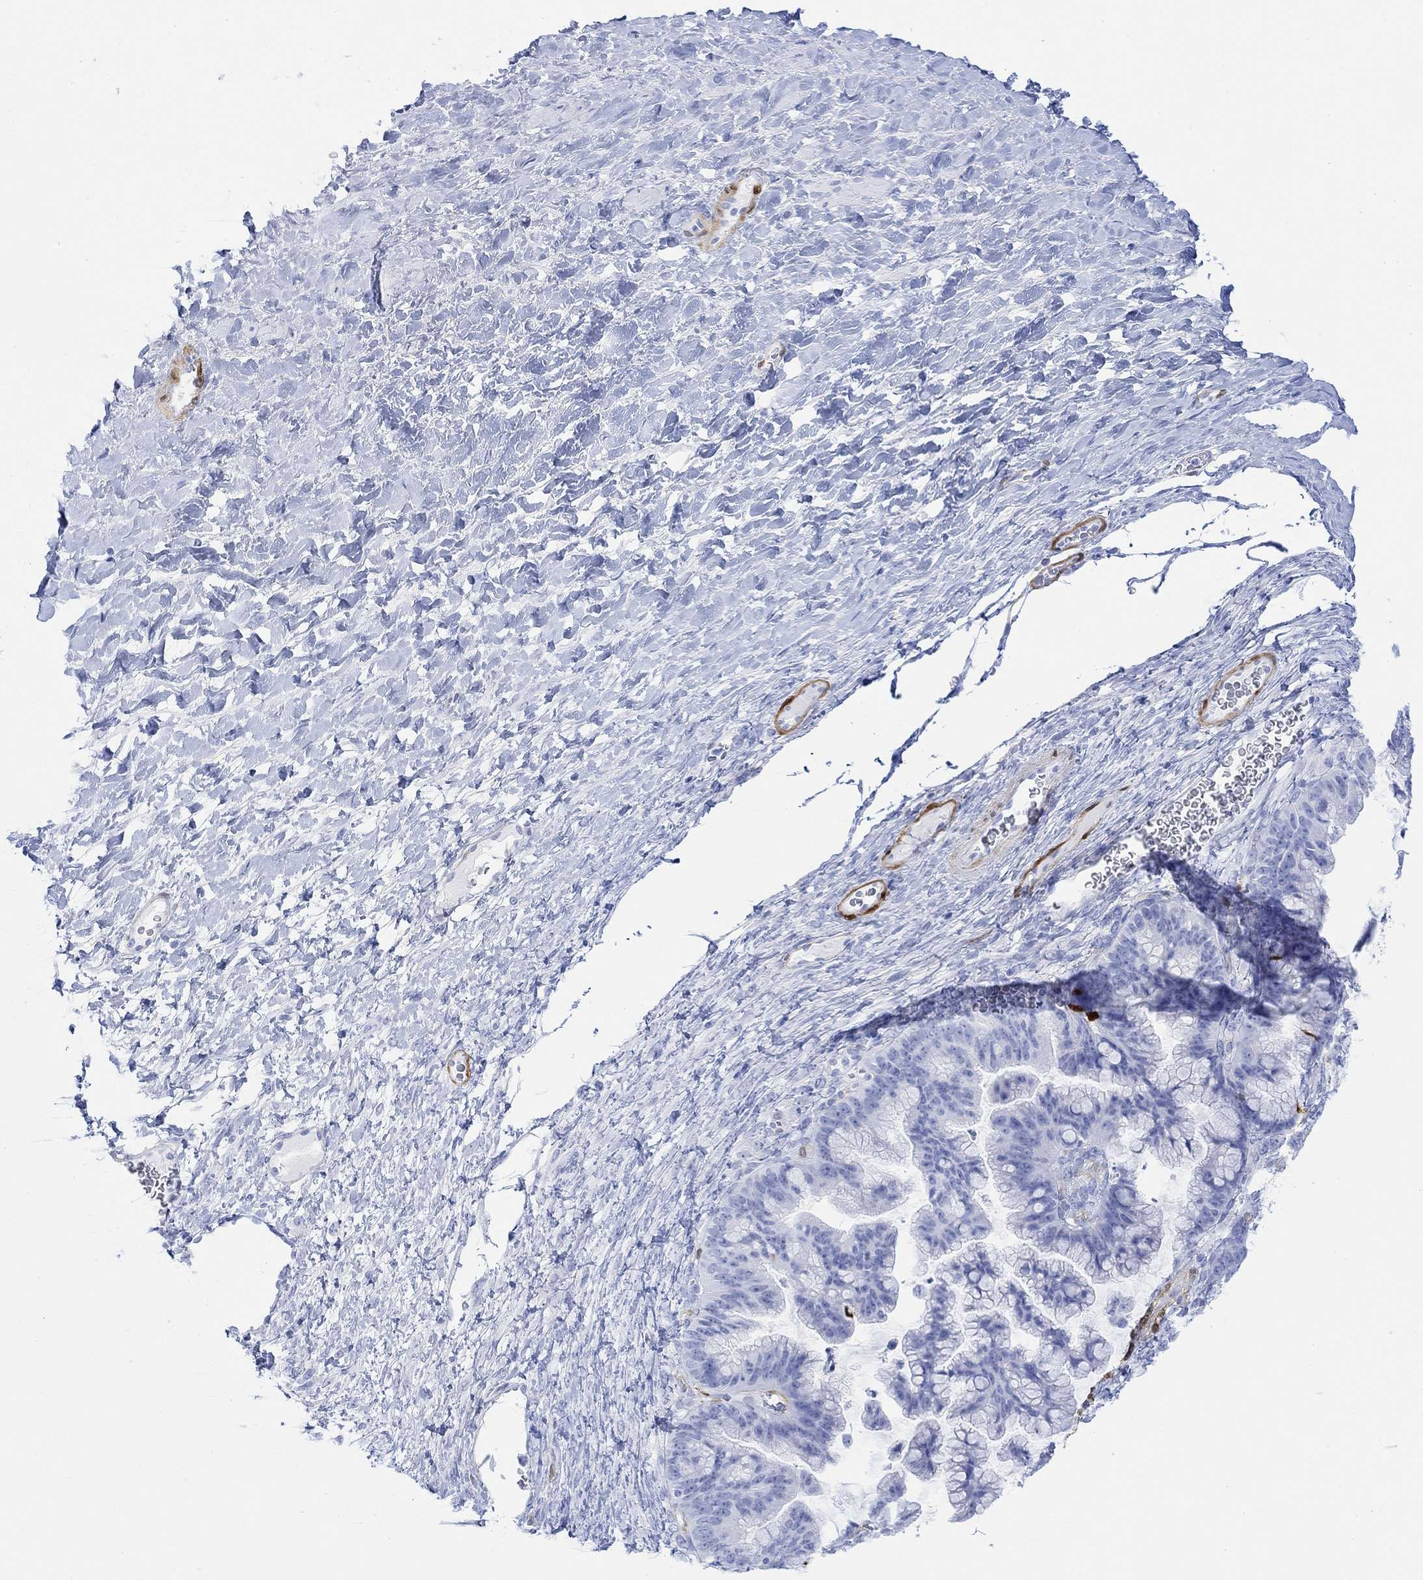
{"staining": {"intensity": "strong", "quantity": "<25%", "location": "nuclear"}, "tissue": "ovarian cancer", "cell_type": "Tumor cells", "image_type": "cancer", "snomed": [{"axis": "morphology", "description": "Cystadenocarcinoma, mucinous, NOS"}, {"axis": "topography", "description": "Ovary"}], "caption": "The photomicrograph displays immunohistochemical staining of ovarian mucinous cystadenocarcinoma. There is strong nuclear staining is appreciated in approximately <25% of tumor cells. (brown staining indicates protein expression, while blue staining denotes nuclei).", "gene": "TPPP3", "patient": {"sex": "female", "age": 67}}